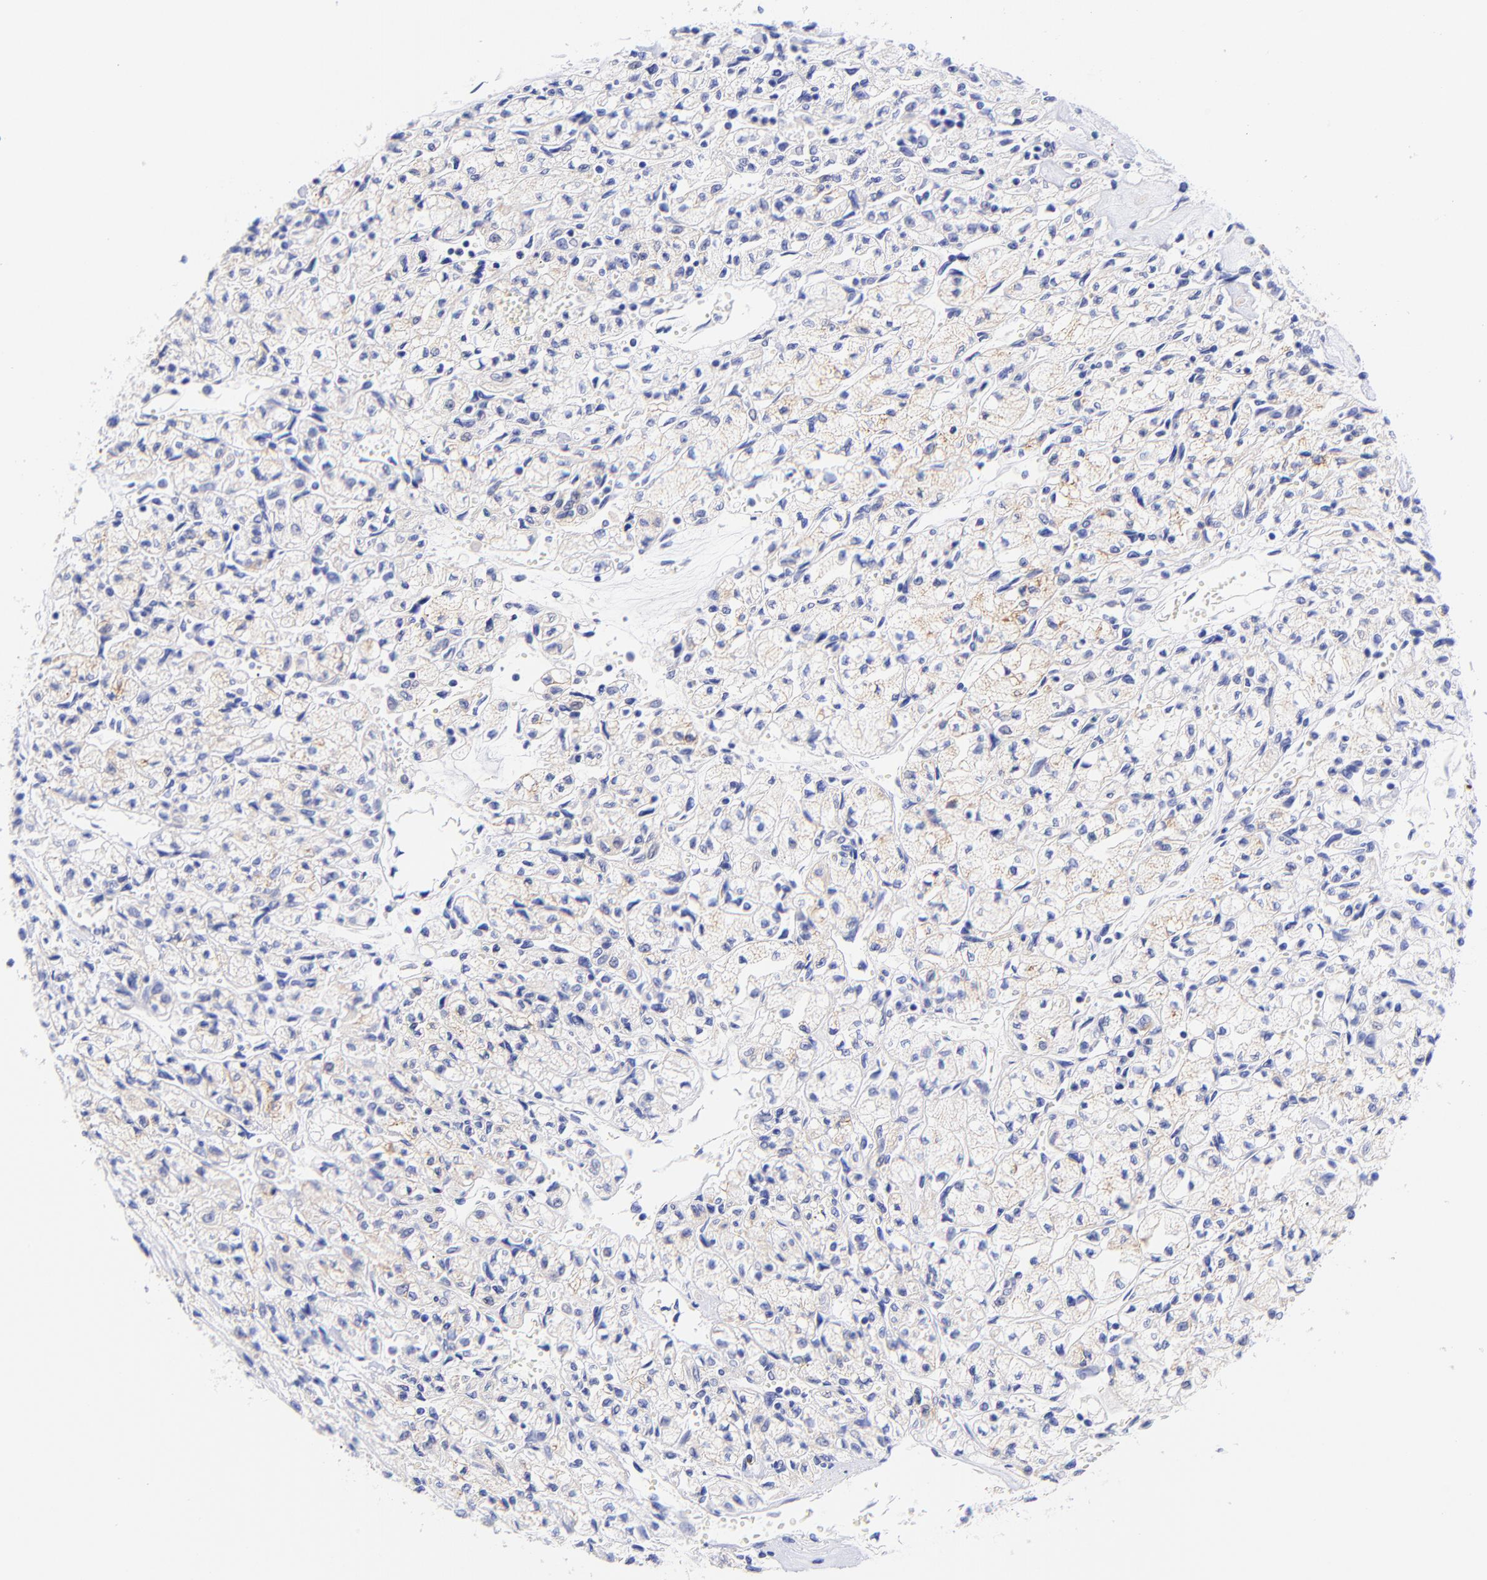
{"staining": {"intensity": "negative", "quantity": "none", "location": "none"}, "tissue": "renal cancer", "cell_type": "Tumor cells", "image_type": "cancer", "snomed": [{"axis": "morphology", "description": "Adenocarcinoma, NOS"}, {"axis": "topography", "description": "Kidney"}], "caption": "Tumor cells are negative for protein expression in human renal adenocarcinoma. (Brightfield microscopy of DAB IHC at high magnification).", "gene": "GPHN", "patient": {"sex": "male", "age": 78}}